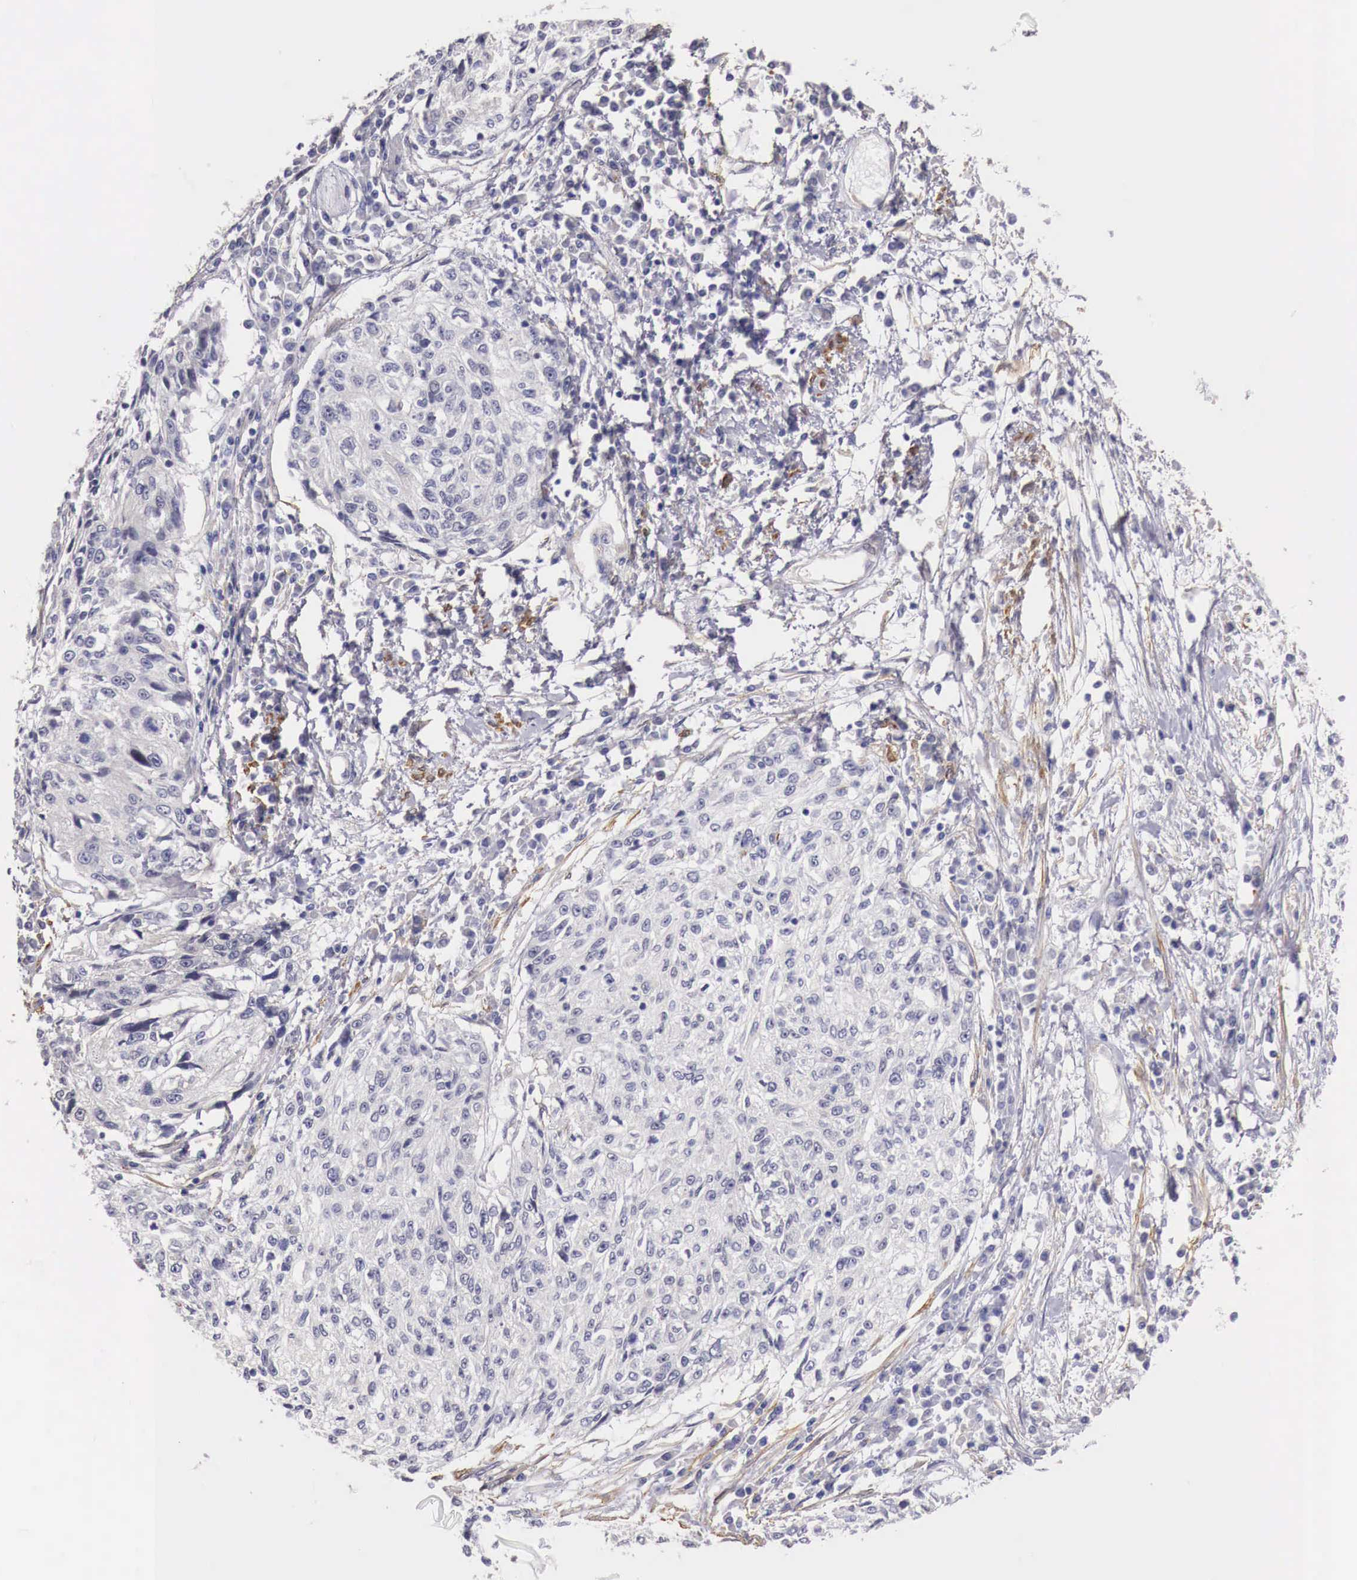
{"staining": {"intensity": "negative", "quantity": "none", "location": "none"}, "tissue": "cervical cancer", "cell_type": "Tumor cells", "image_type": "cancer", "snomed": [{"axis": "morphology", "description": "Squamous cell carcinoma, NOS"}, {"axis": "topography", "description": "Cervix"}], "caption": "Tumor cells are negative for protein expression in human cervical squamous cell carcinoma.", "gene": "ENOX2", "patient": {"sex": "female", "age": 57}}